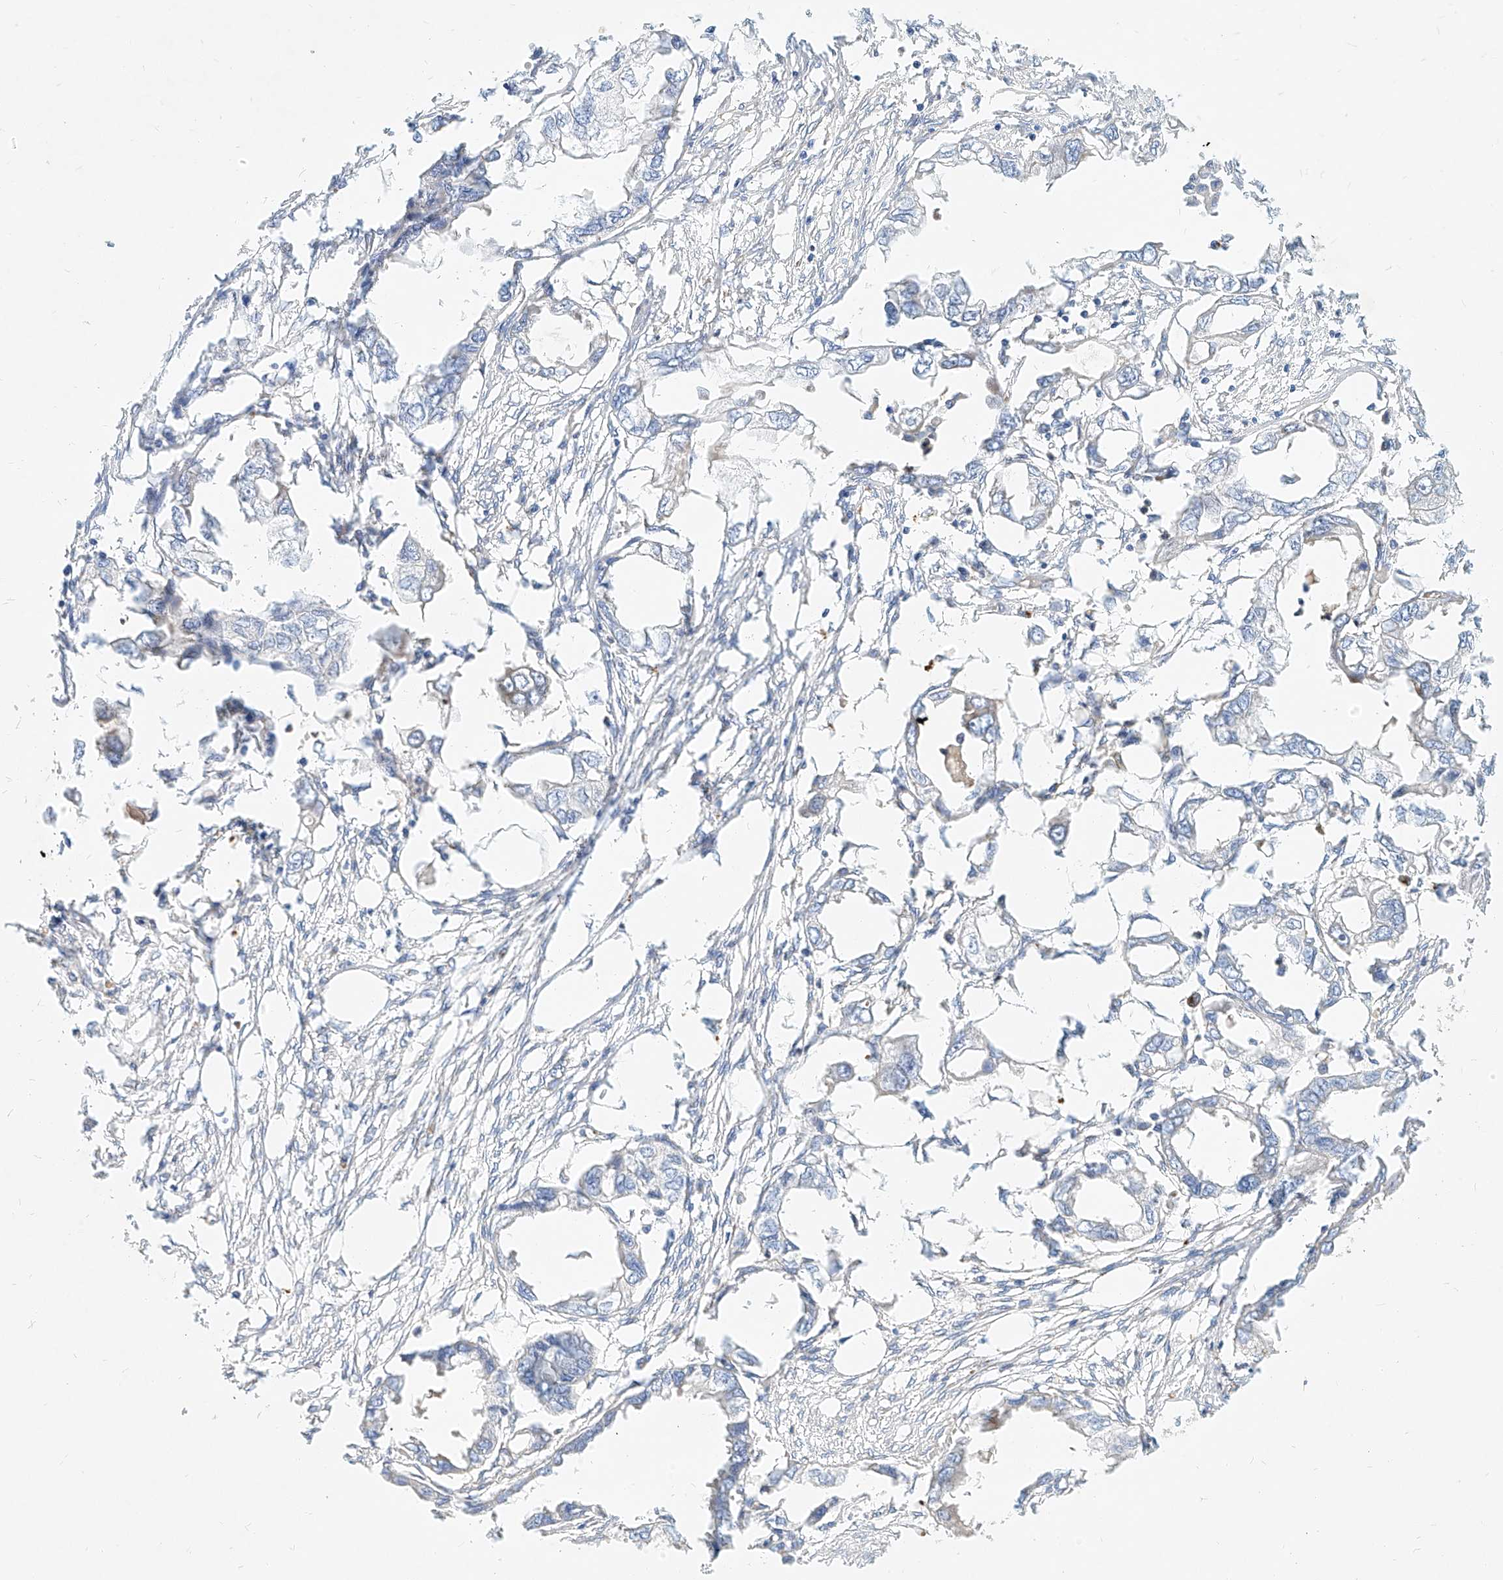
{"staining": {"intensity": "negative", "quantity": "none", "location": "none"}, "tissue": "endometrial cancer", "cell_type": "Tumor cells", "image_type": "cancer", "snomed": [{"axis": "morphology", "description": "Adenocarcinoma, NOS"}, {"axis": "morphology", "description": "Adenocarcinoma, metastatic, NOS"}, {"axis": "topography", "description": "Adipose tissue"}, {"axis": "topography", "description": "Endometrium"}], "caption": "Protein analysis of adenocarcinoma (endometrial) shows no significant staining in tumor cells.", "gene": "KCNH5", "patient": {"sex": "female", "age": 67}}